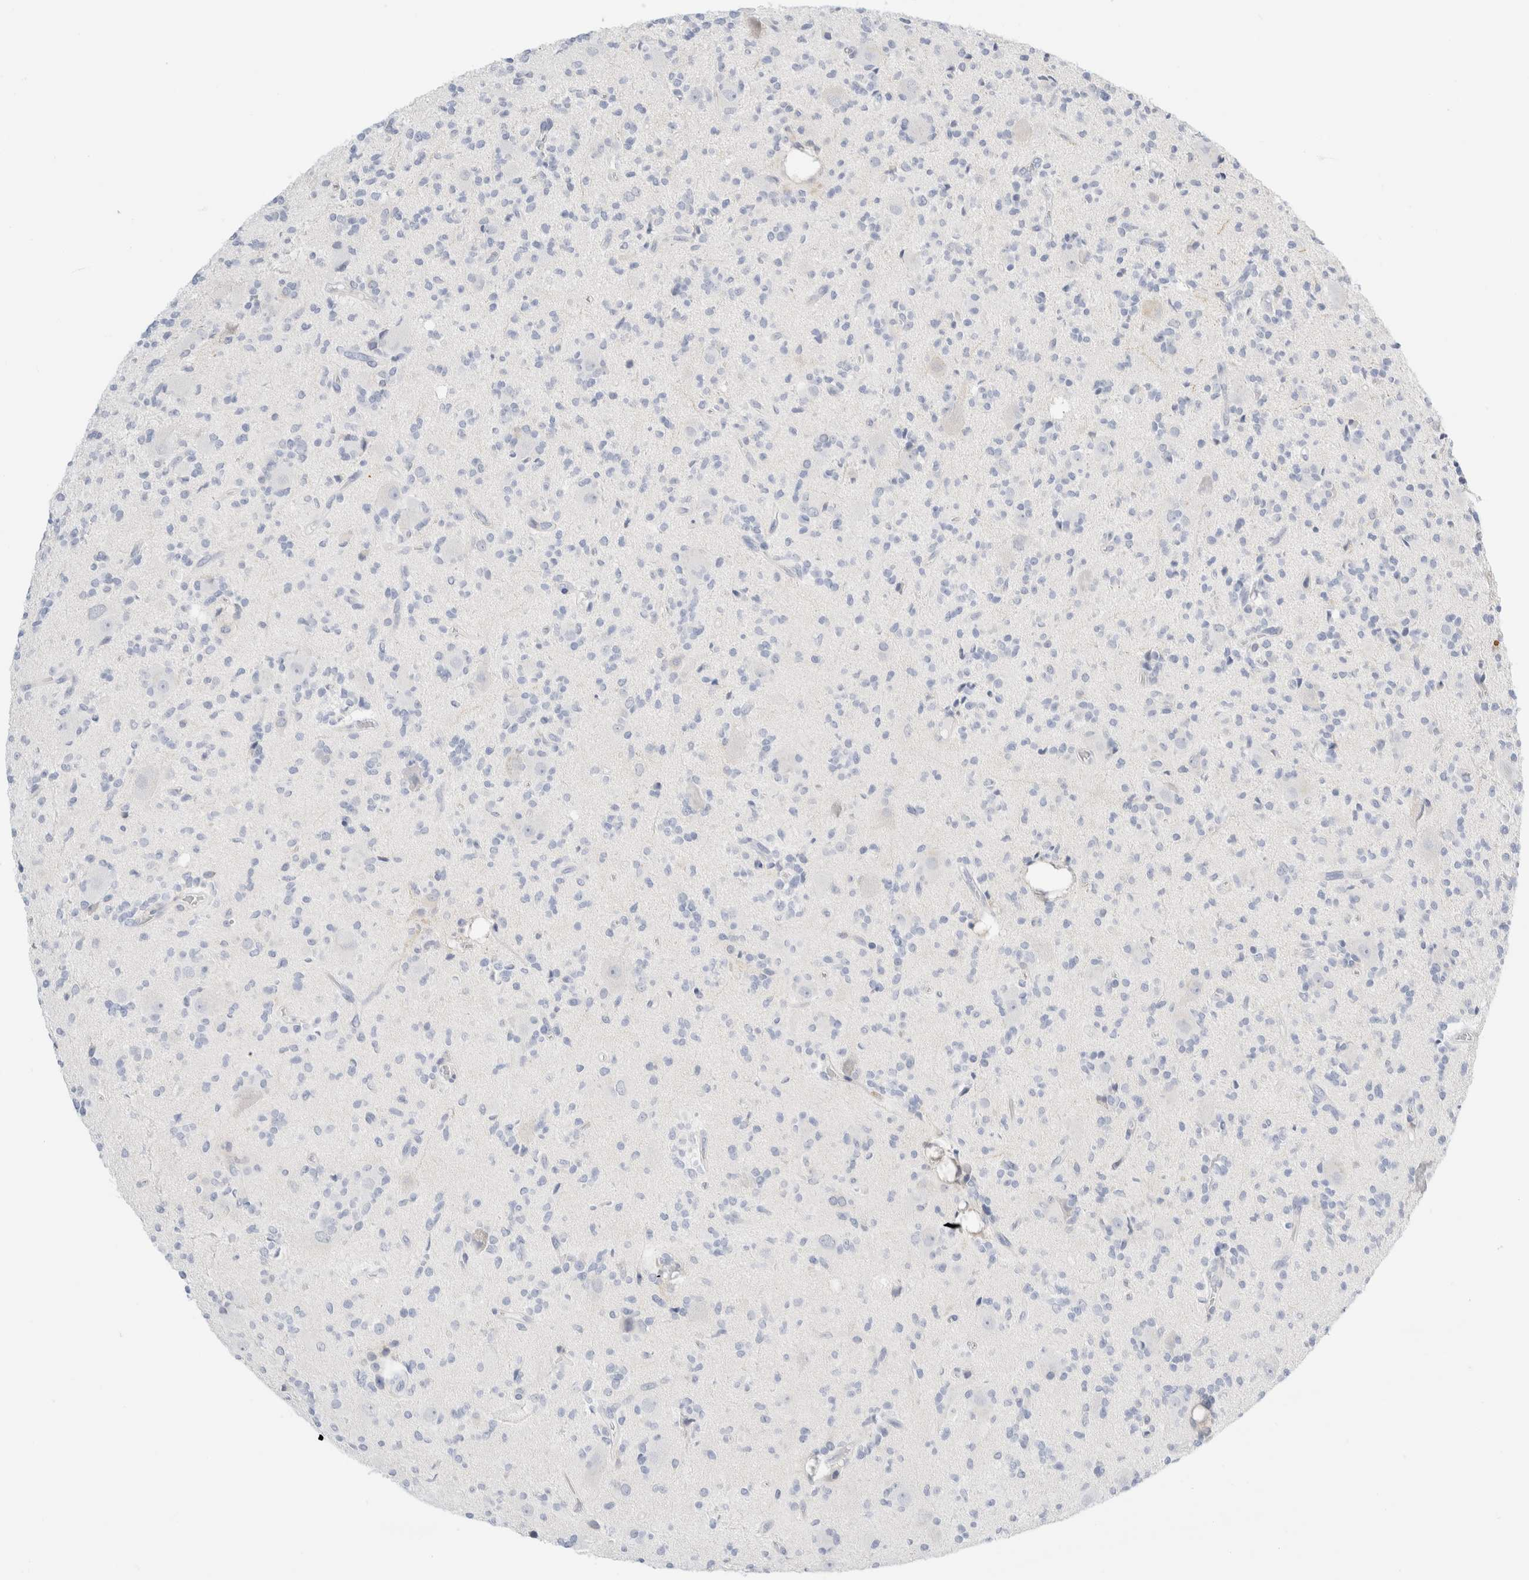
{"staining": {"intensity": "negative", "quantity": "none", "location": "none"}, "tissue": "glioma", "cell_type": "Tumor cells", "image_type": "cancer", "snomed": [{"axis": "morphology", "description": "Glioma, malignant, High grade"}, {"axis": "topography", "description": "Brain"}], "caption": "Immunohistochemistry photomicrograph of neoplastic tissue: glioma stained with DAB displays no significant protein expression in tumor cells.", "gene": "ADAM30", "patient": {"sex": "male", "age": 34}}